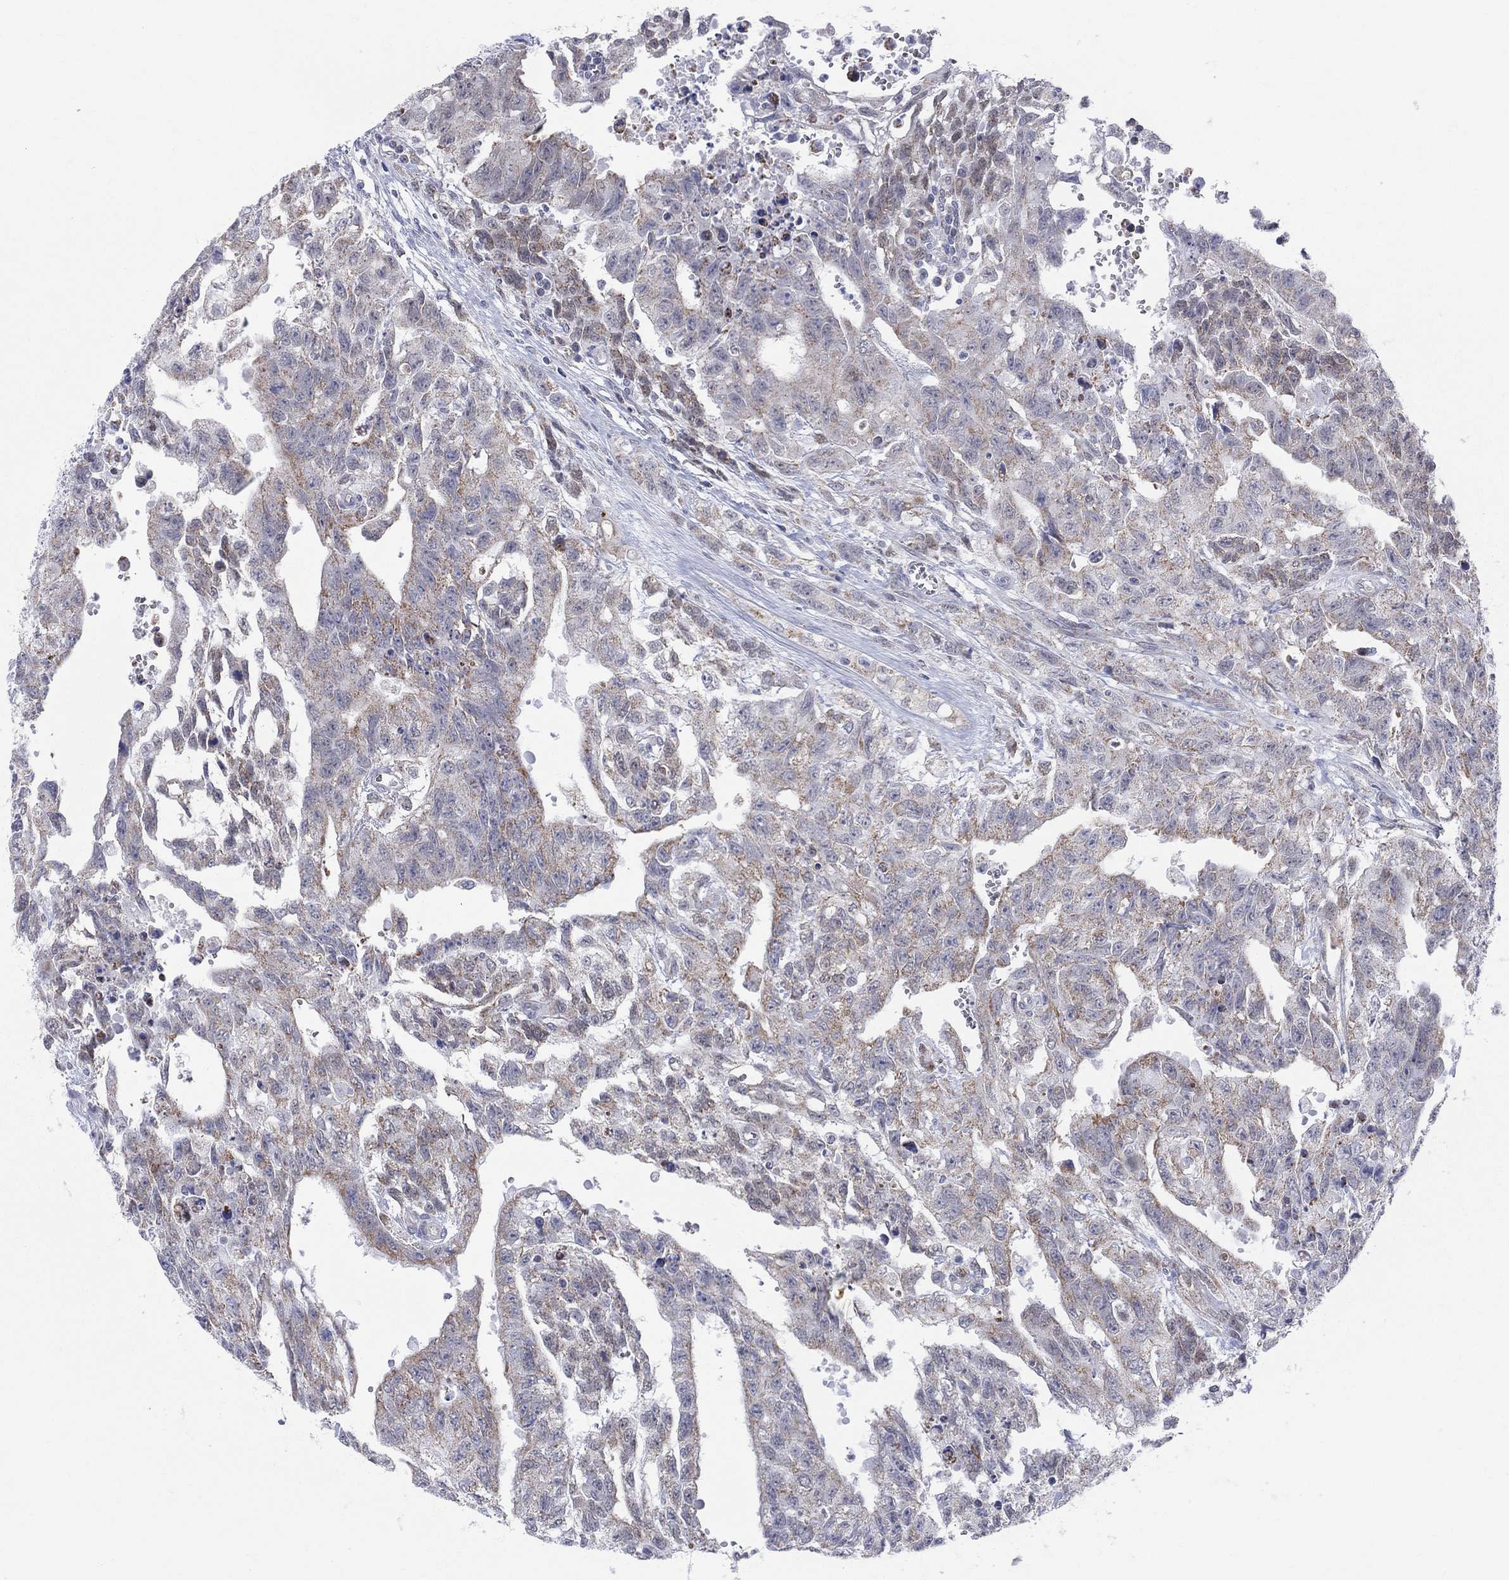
{"staining": {"intensity": "moderate", "quantity": "25%-75%", "location": "cytoplasmic/membranous"}, "tissue": "testis cancer", "cell_type": "Tumor cells", "image_type": "cancer", "snomed": [{"axis": "morphology", "description": "Carcinoma, Embryonal, NOS"}, {"axis": "topography", "description": "Testis"}], "caption": "The immunohistochemical stain shows moderate cytoplasmic/membranous positivity in tumor cells of testis embryonal carcinoma tissue.", "gene": "KISS1R", "patient": {"sex": "male", "age": 24}}